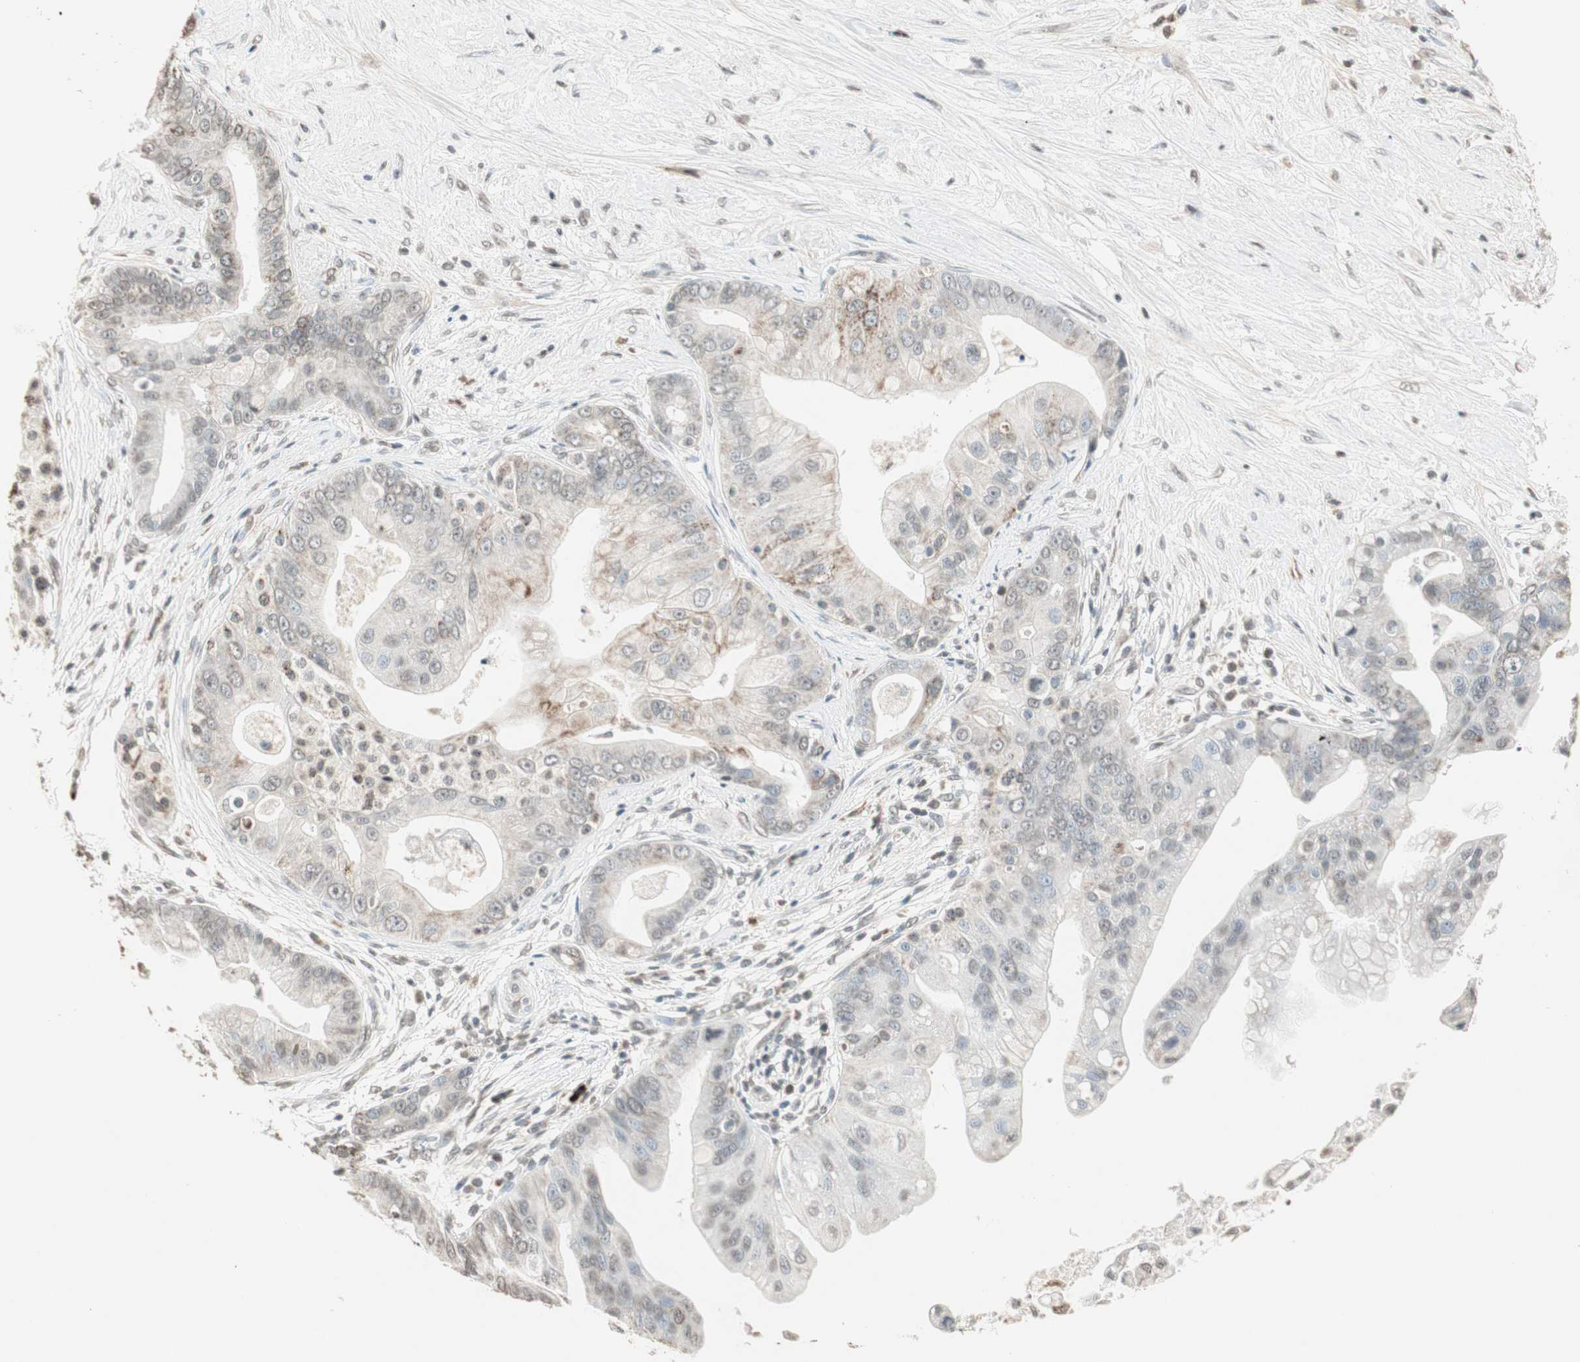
{"staining": {"intensity": "weak", "quantity": "25%-75%", "location": "cytoplasmic/membranous,nuclear"}, "tissue": "pancreatic cancer", "cell_type": "Tumor cells", "image_type": "cancer", "snomed": [{"axis": "morphology", "description": "Adenocarcinoma, NOS"}, {"axis": "topography", "description": "Pancreas"}], "caption": "IHC histopathology image of neoplastic tissue: pancreatic adenocarcinoma stained using IHC demonstrates low levels of weak protein expression localized specifically in the cytoplasmic/membranous and nuclear of tumor cells, appearing as a cytoplasmic/membranous and nuclear brown color.", "gene": "PRELID1", "patient": {"sex": "female", "age": 75}}